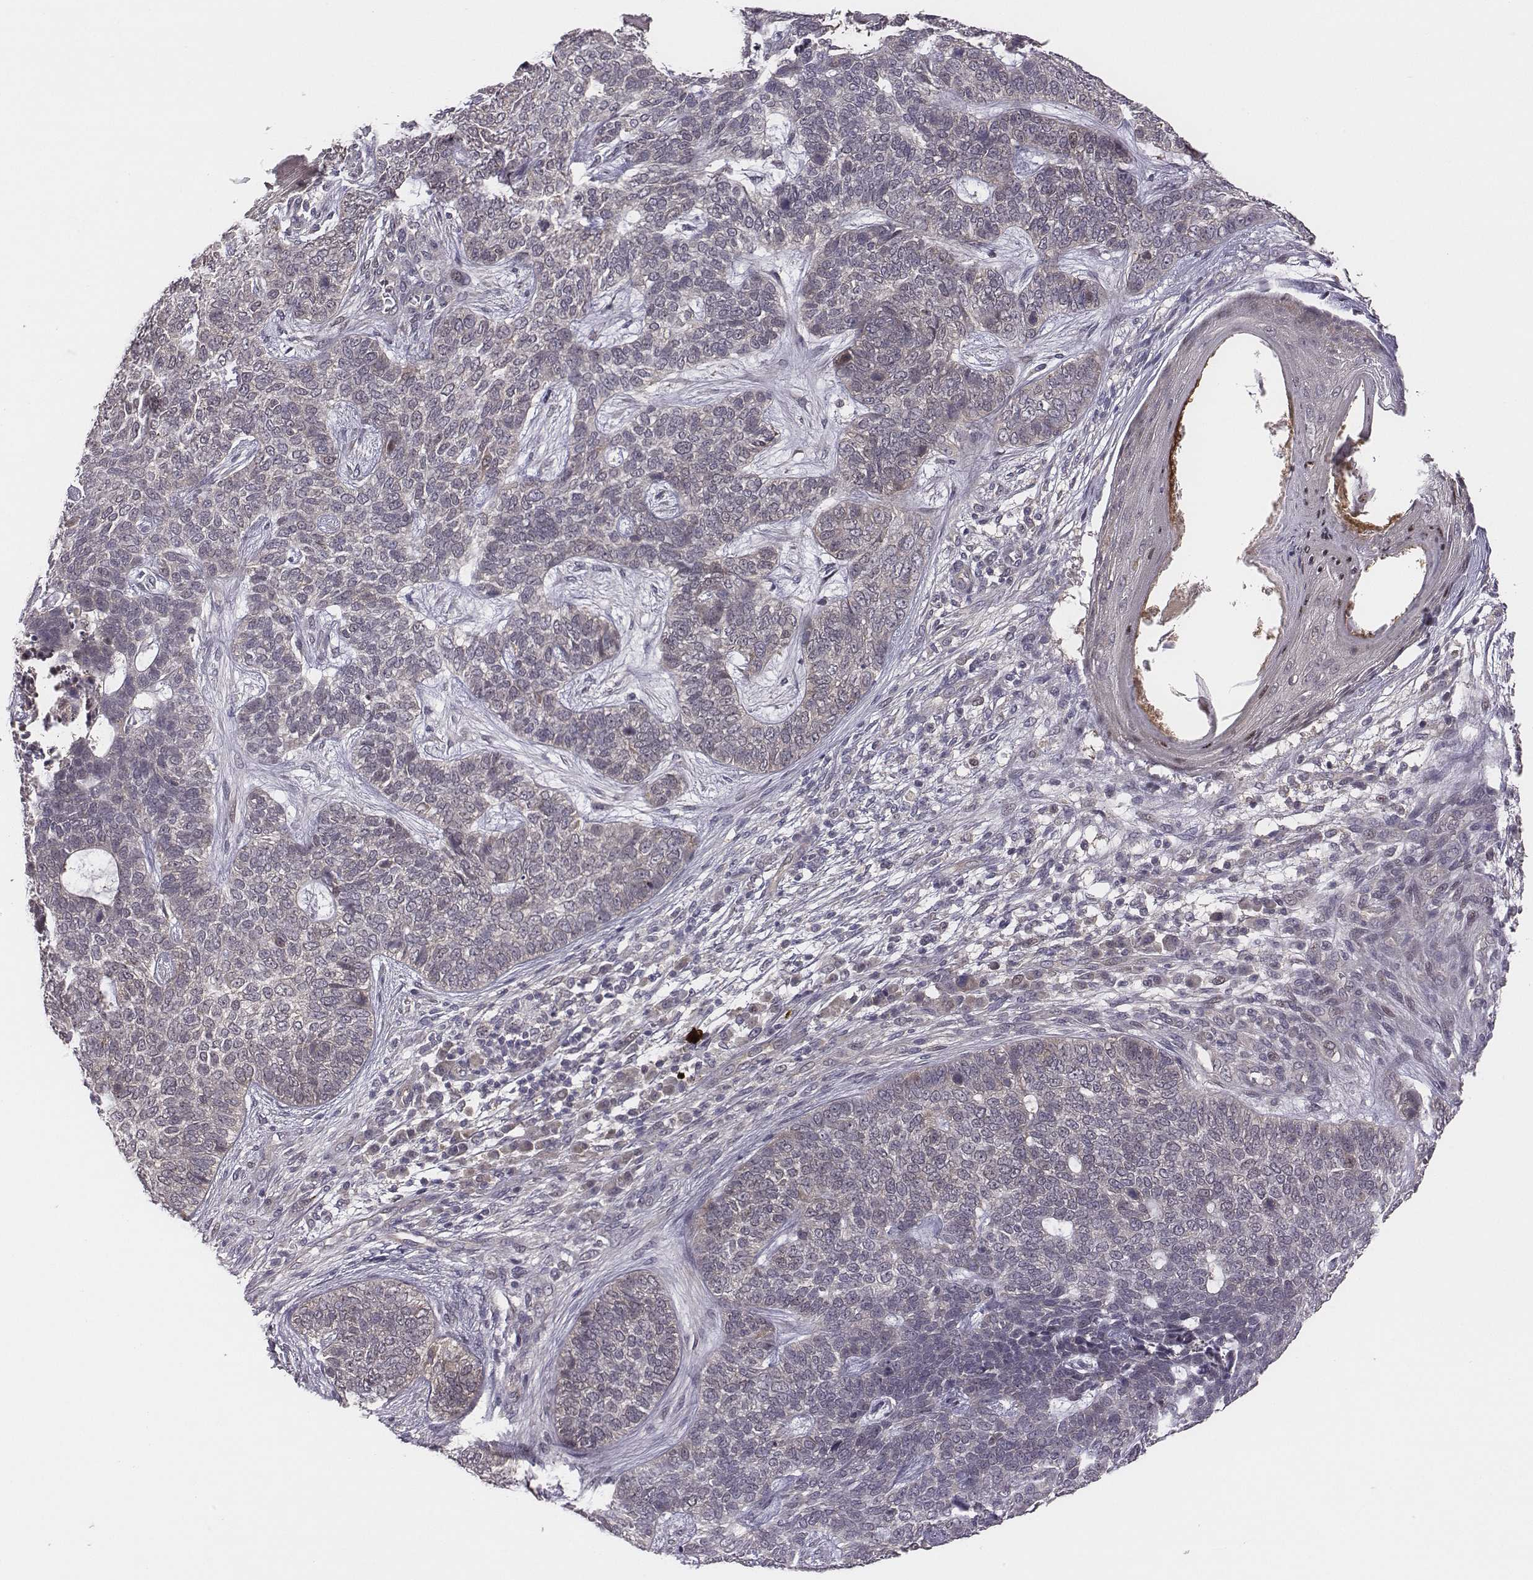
{"staining": {"intensity": "negative", "quantity": "none", "location": "none"}, "tissue": "skin cancer", "cell_type": "Tumor cells", "image_type": "cancer", "snomed": [{"axis": "morphology", "description": "Basal cell carcinoma"}, {"axis": "topography", "description": "Skin"}], "caption": "The histopathology image demonstrates no staining of tumor cells in skin cancer (basal cell carcinoma). (Brightfield microscopy of DAB (3,3'-diaminobenzidine) IHC at high magnification).", "gene": "SMURF2", "patient": {"sex": "female", "age": 69}}